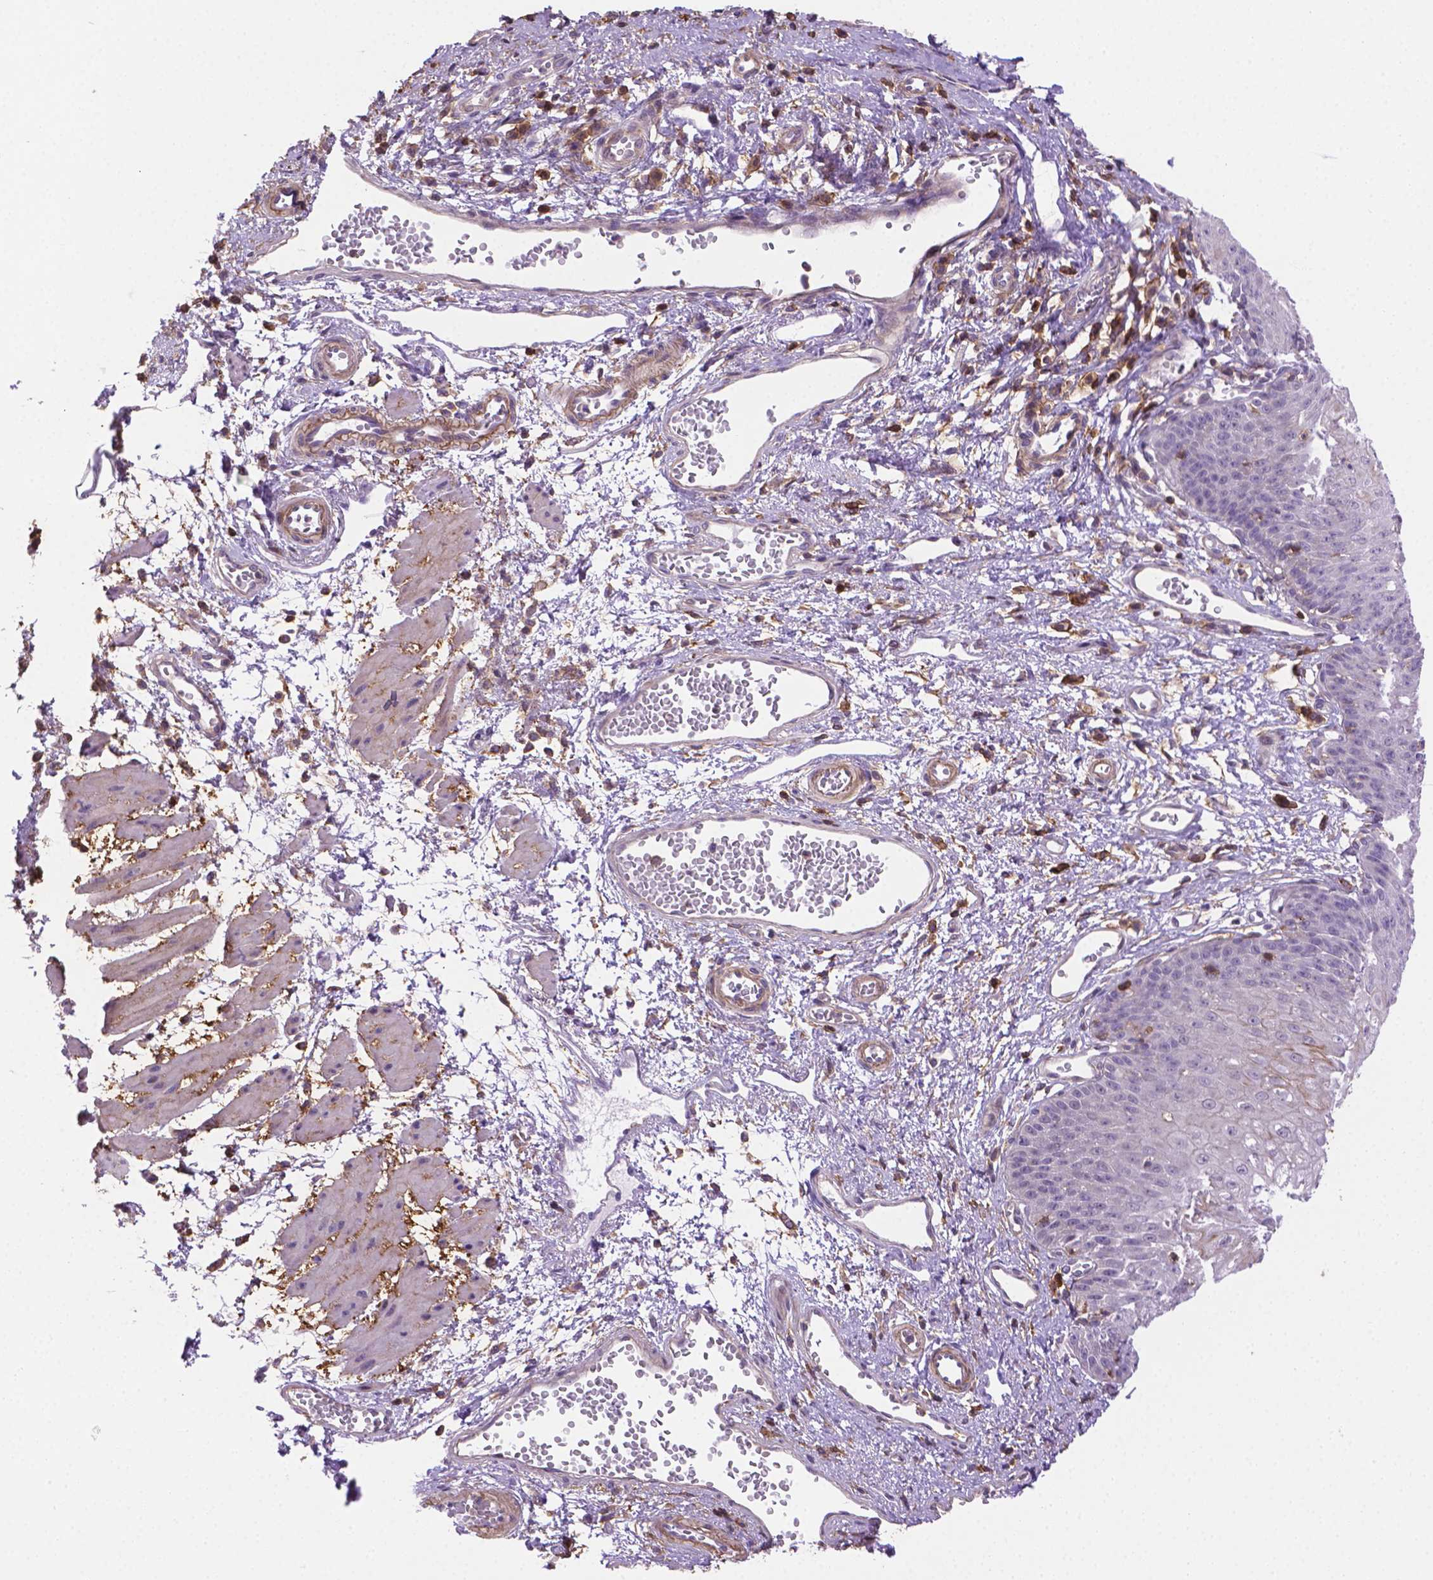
{"staining": {"intensity": "weak", "quantity": "25%-75%", "location": "cytoplasmic/membranous"}, "tissue": "esophagus", "cell_type": "Squamous epithelial cells", "image_type": "normal", "snomed": [{"axis": "morphology", "description": "Normal tissue, NOS"}, {"axis": "topography", "description": "Esophagus"}], "caption": "A micrograph of human esophagus stained for a protein exhibits weak cytoplasmic/membranous brown staining in squamous epithelial cells.", "gene": "ACAD10", "patient": {"sex": "male", "age": 71}}